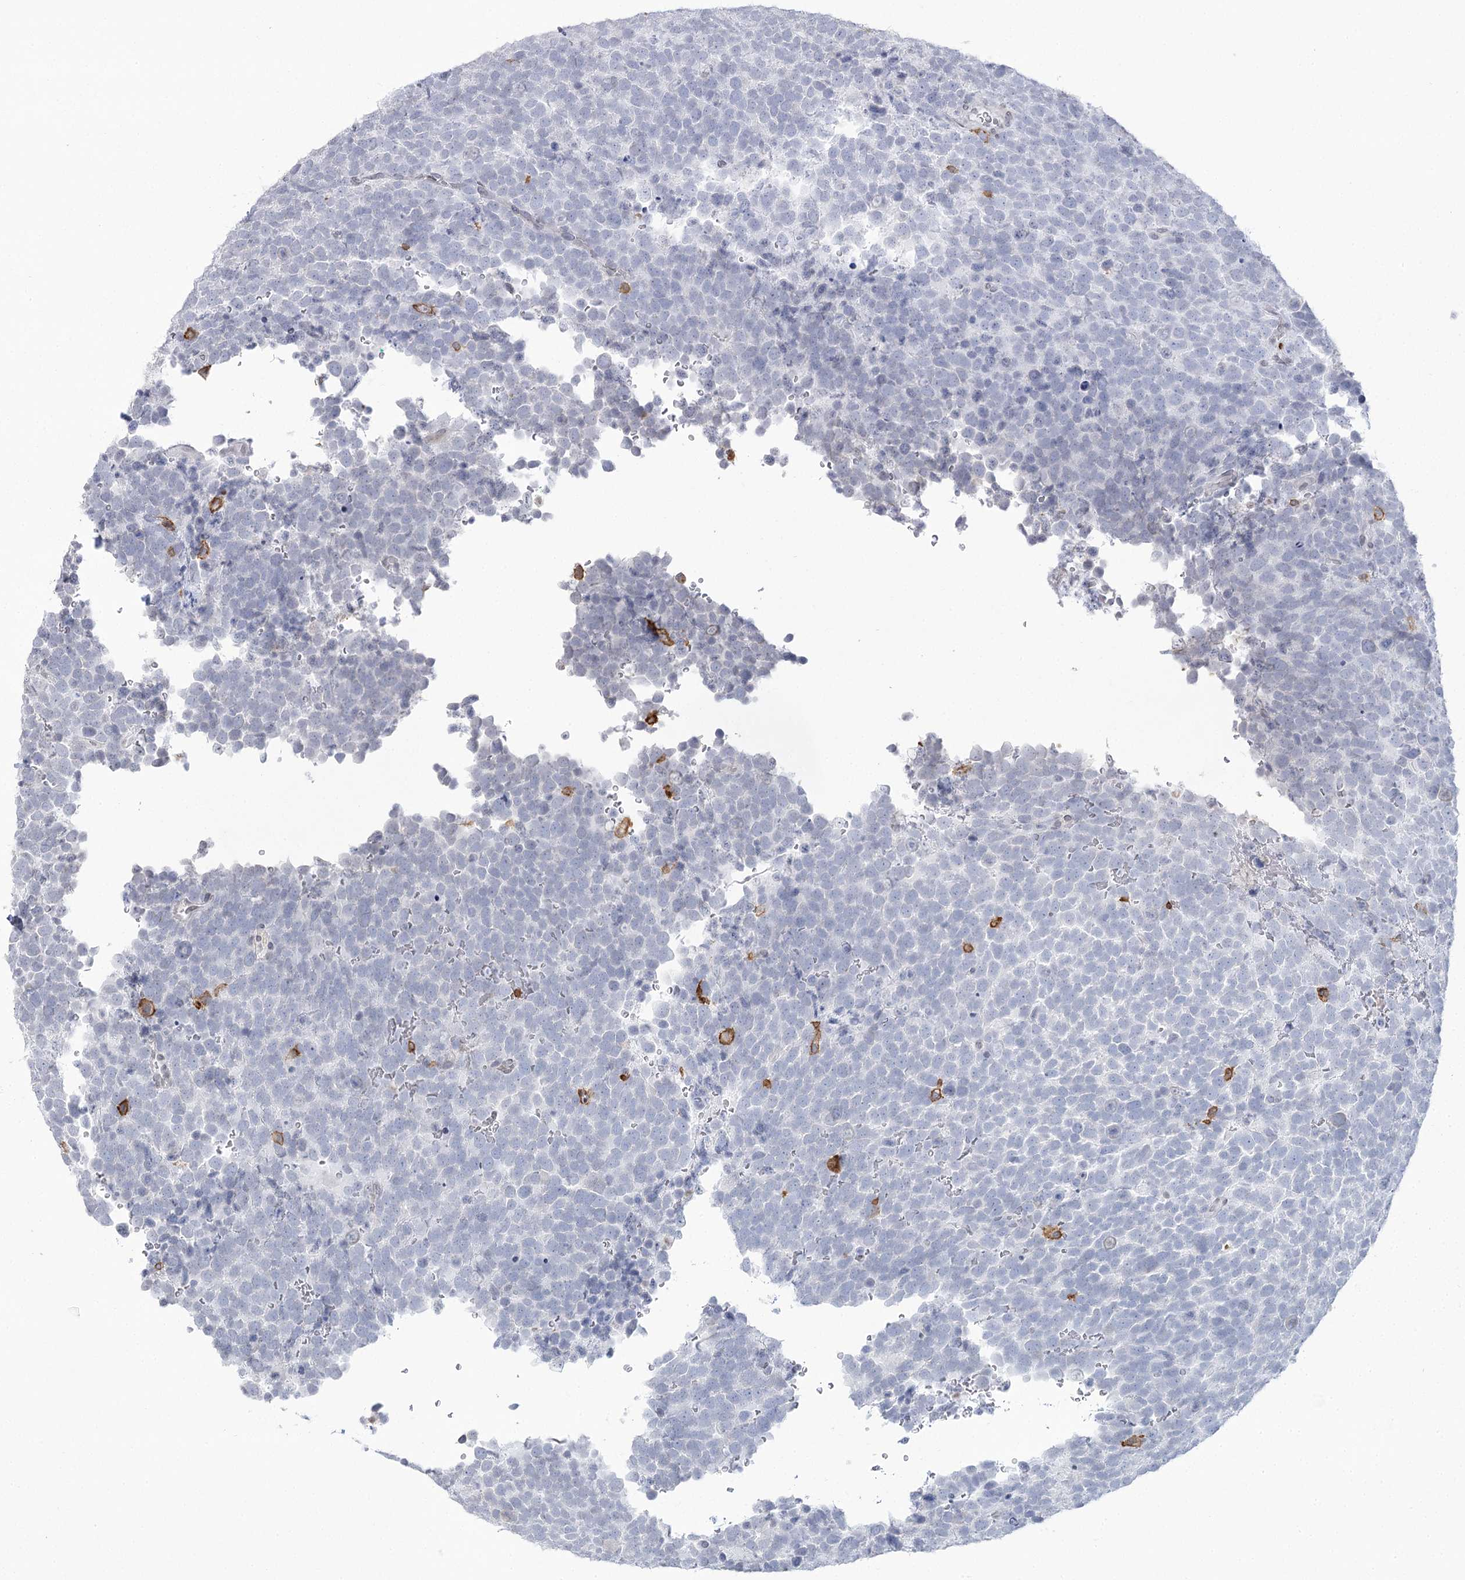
{"staining": {"intensity": "negative", "quantity": "none", "location": "none"}, "tissue": "urothelial cancer", "cell_type": "Tumor cells", "image_type": "cancer", "snomed": [{"axis": "morphology", "description": "Urothelial carcinoma, High grade"}, {"axis": "topography", "description": "Urinary bladder"}], "caption": "Tumor cells show no significant positivity in urothelial carcinoma (high-grade).", "gene": "C11orf1", "patient": {"sex": "female", "age": 82}}